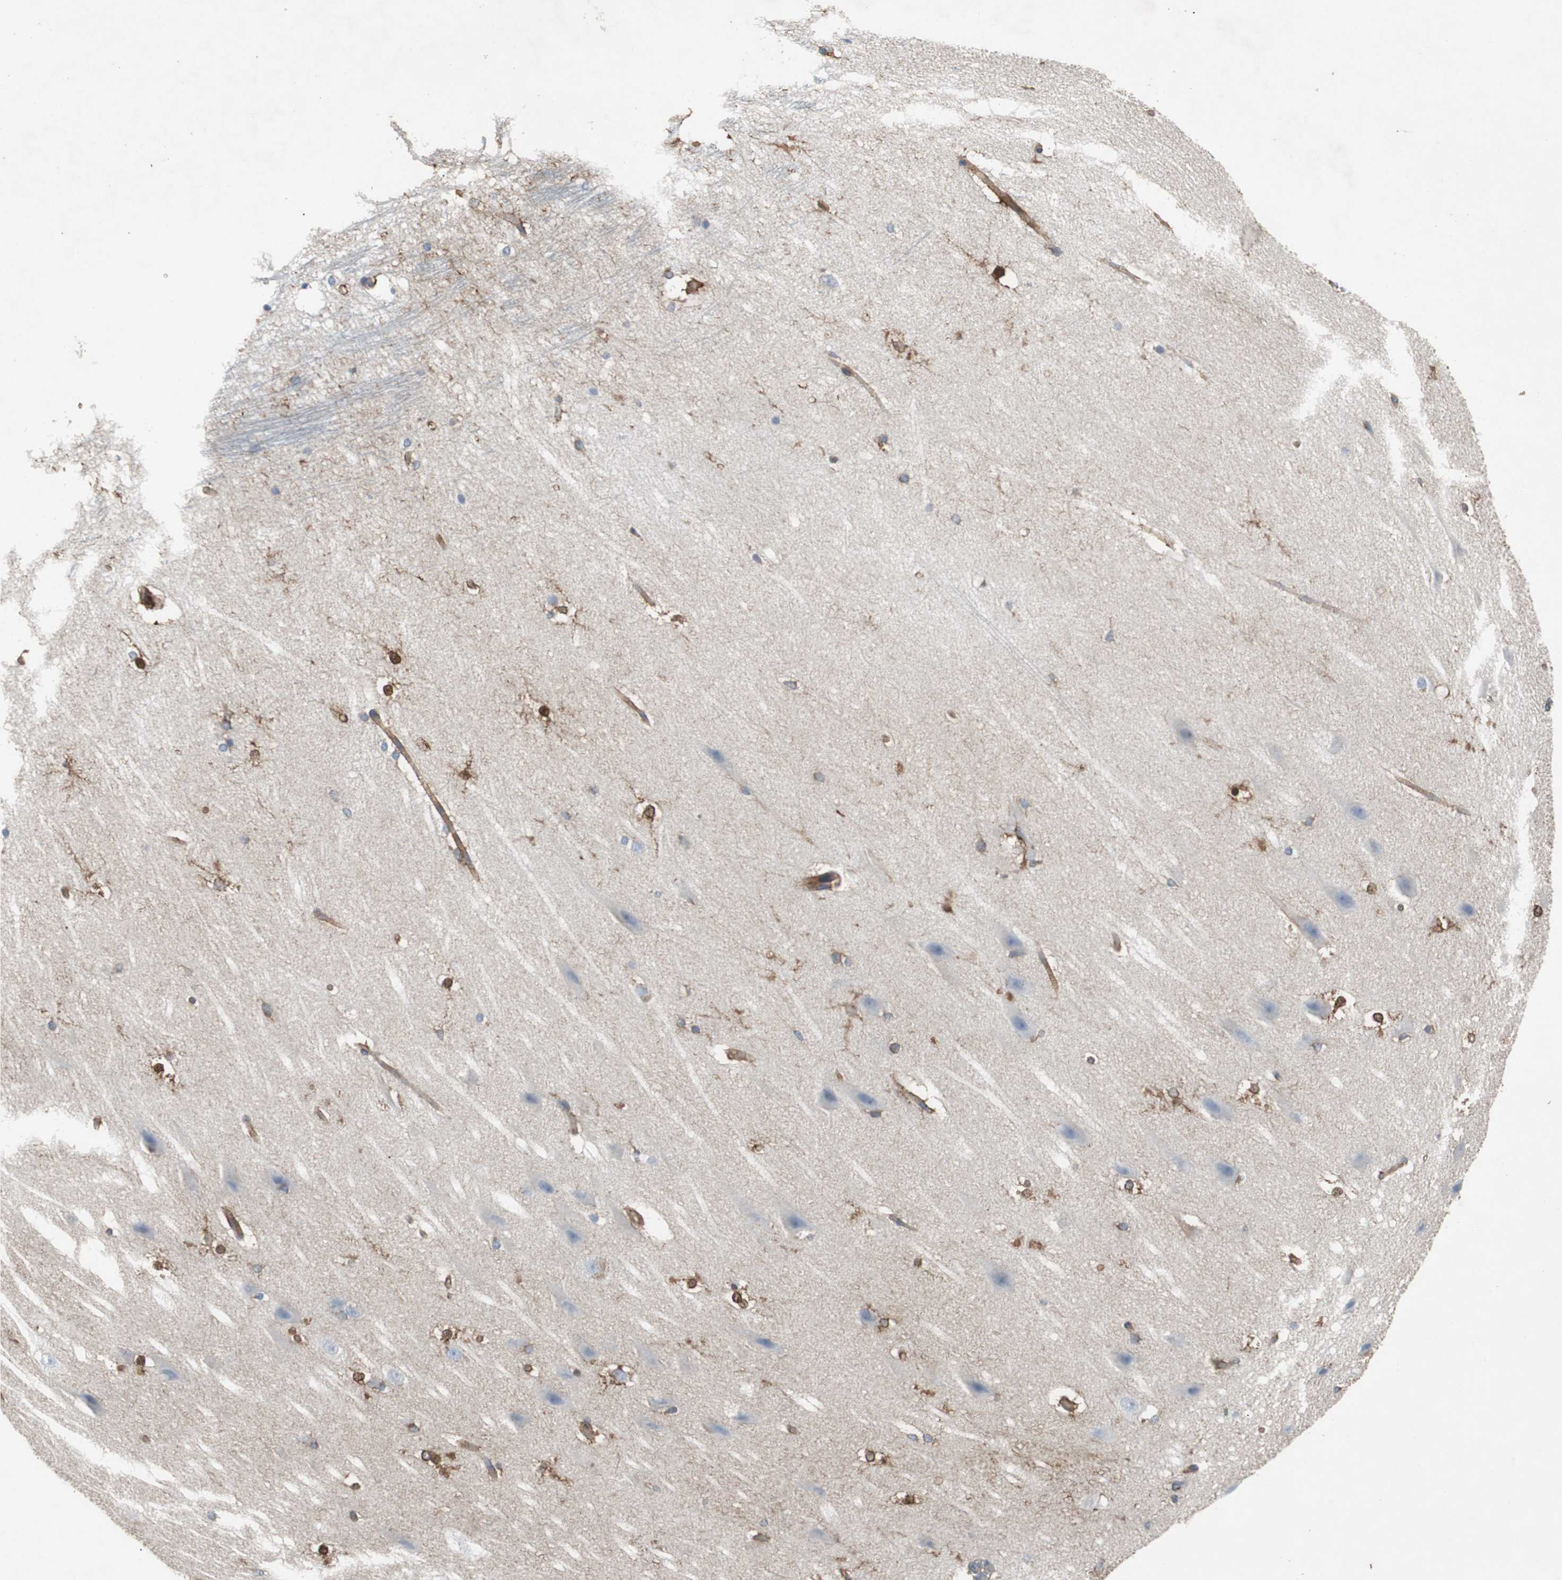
{"staining": {"intensity": "strong", "quantity": "<25%", "location": "cytoplasmic/membranous,nuclear"}, "tissue": "hippocampus", "cell_type": "Glial cells", "image_type": "normal", "snomed": [{"axis": "morphology", "description": "Normal tissue, NOS"}, {"axis": "topography", "description": "Hippocampus"}], "caption": "Brown immunohistochemical staining in benign human hippocampus shows strong cytoplasmic/membranous,nuclear staining in approximately <25% of glial cells.", "gene": "GYS1", "patient": {"sex": "female", "age": 19}}